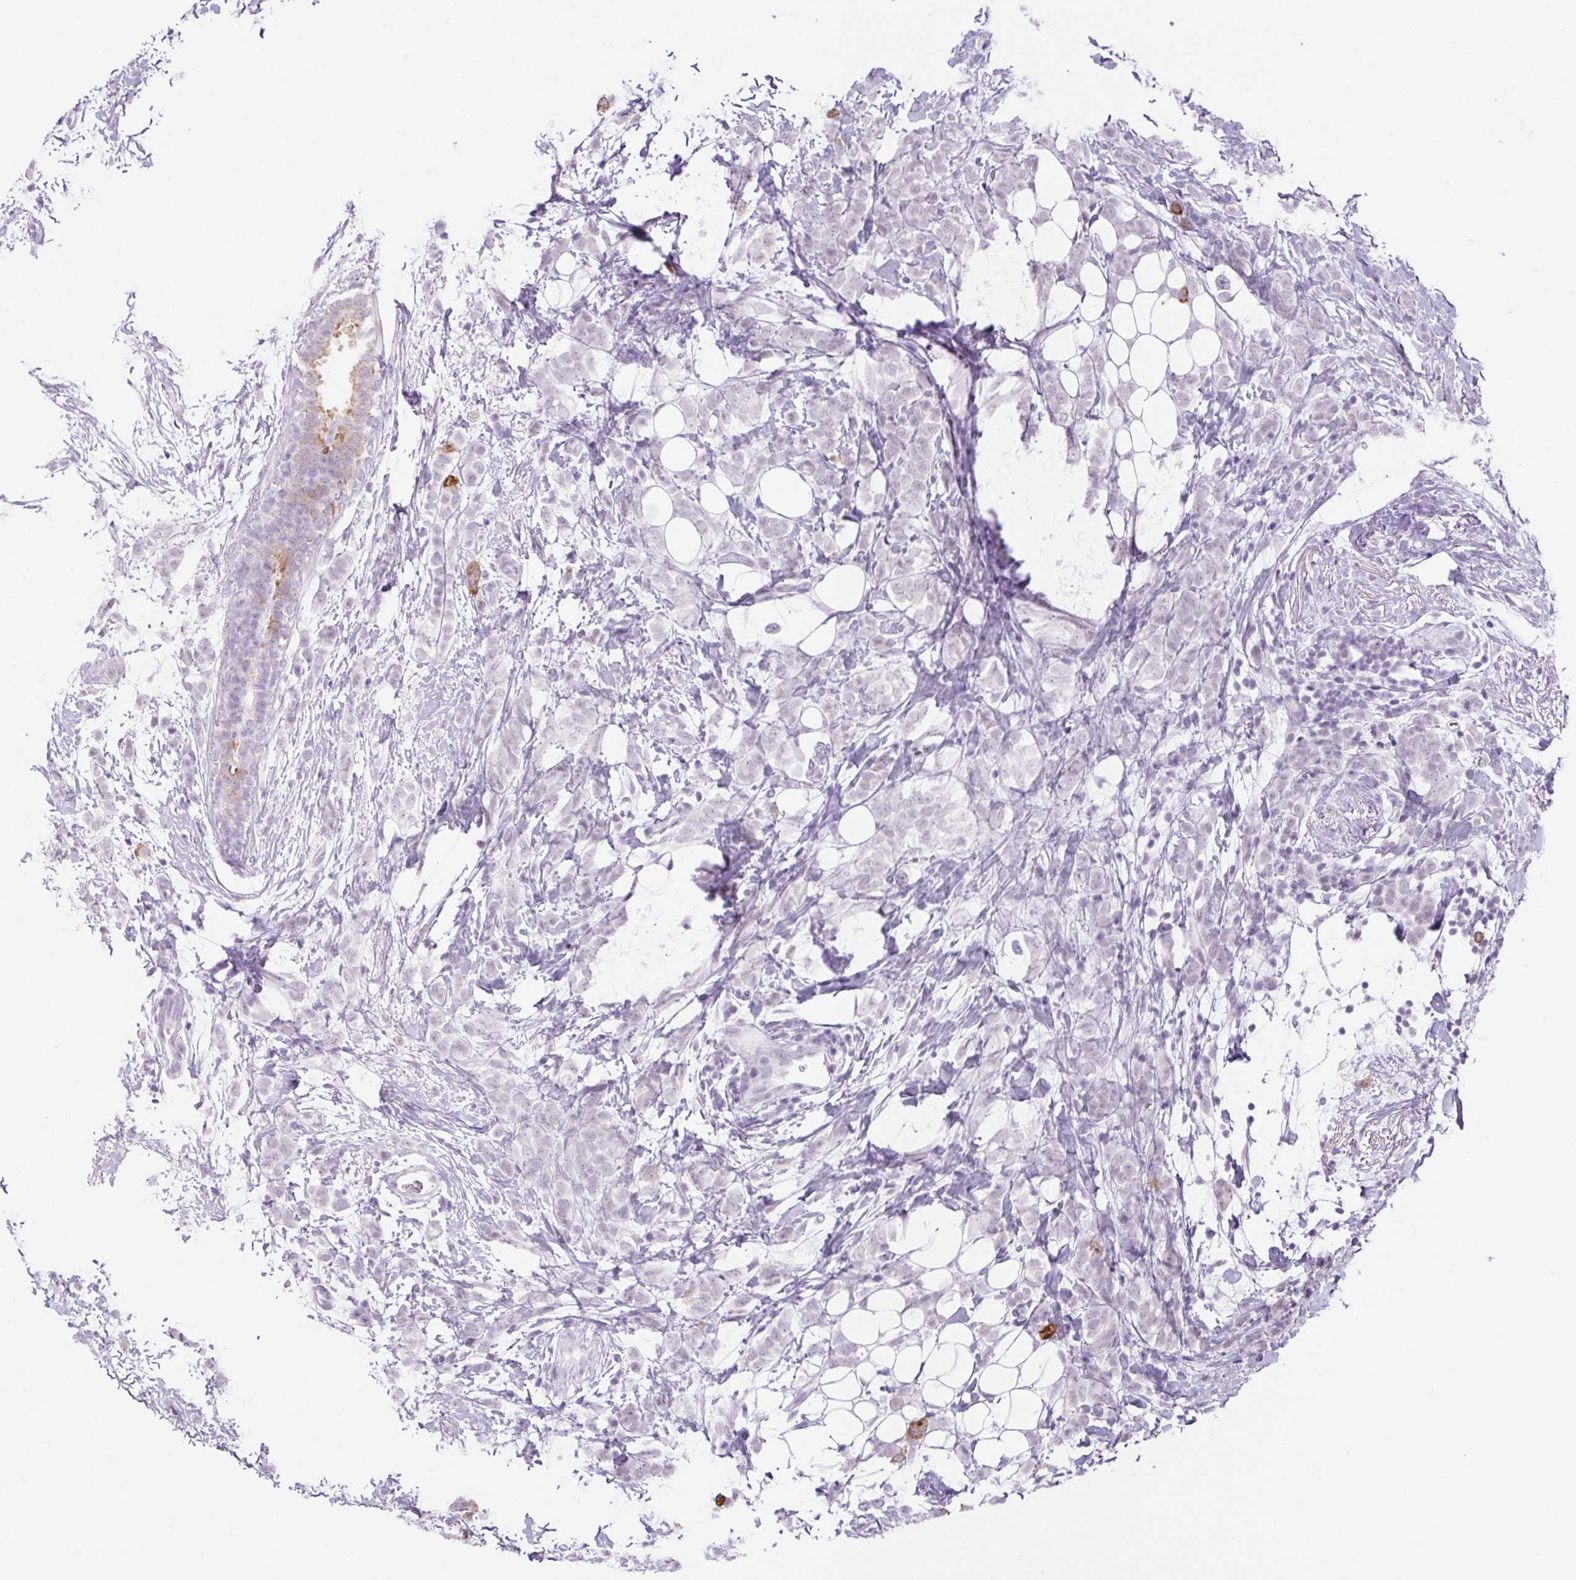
{"staining": {"intensity": "moderate", "quantity": "<25%", "location": "cytoplasmic/membranous"}, "tissue": "breast cancer", "cell_type": "Tumor cells", "image_type": "cancer", "snomed": [{"axis": "morphology", "description": "Lobular carcinoma"}, {"axis": "topography", "description": "Breast"}], "caption": "Immunohistochemistry image of neoplastic tissue: breast cancer (lobular carcinoma) stained using immunohistochemistry (IHC) exhibits low levels of moderate protein expression localized specifically in the cytoplasmic/membranous of tumor cells, appearing as a cytoplasmic/membranous brown color.", "gene": "BCAS1", "patient": {"sex": "female", "age": 49}}